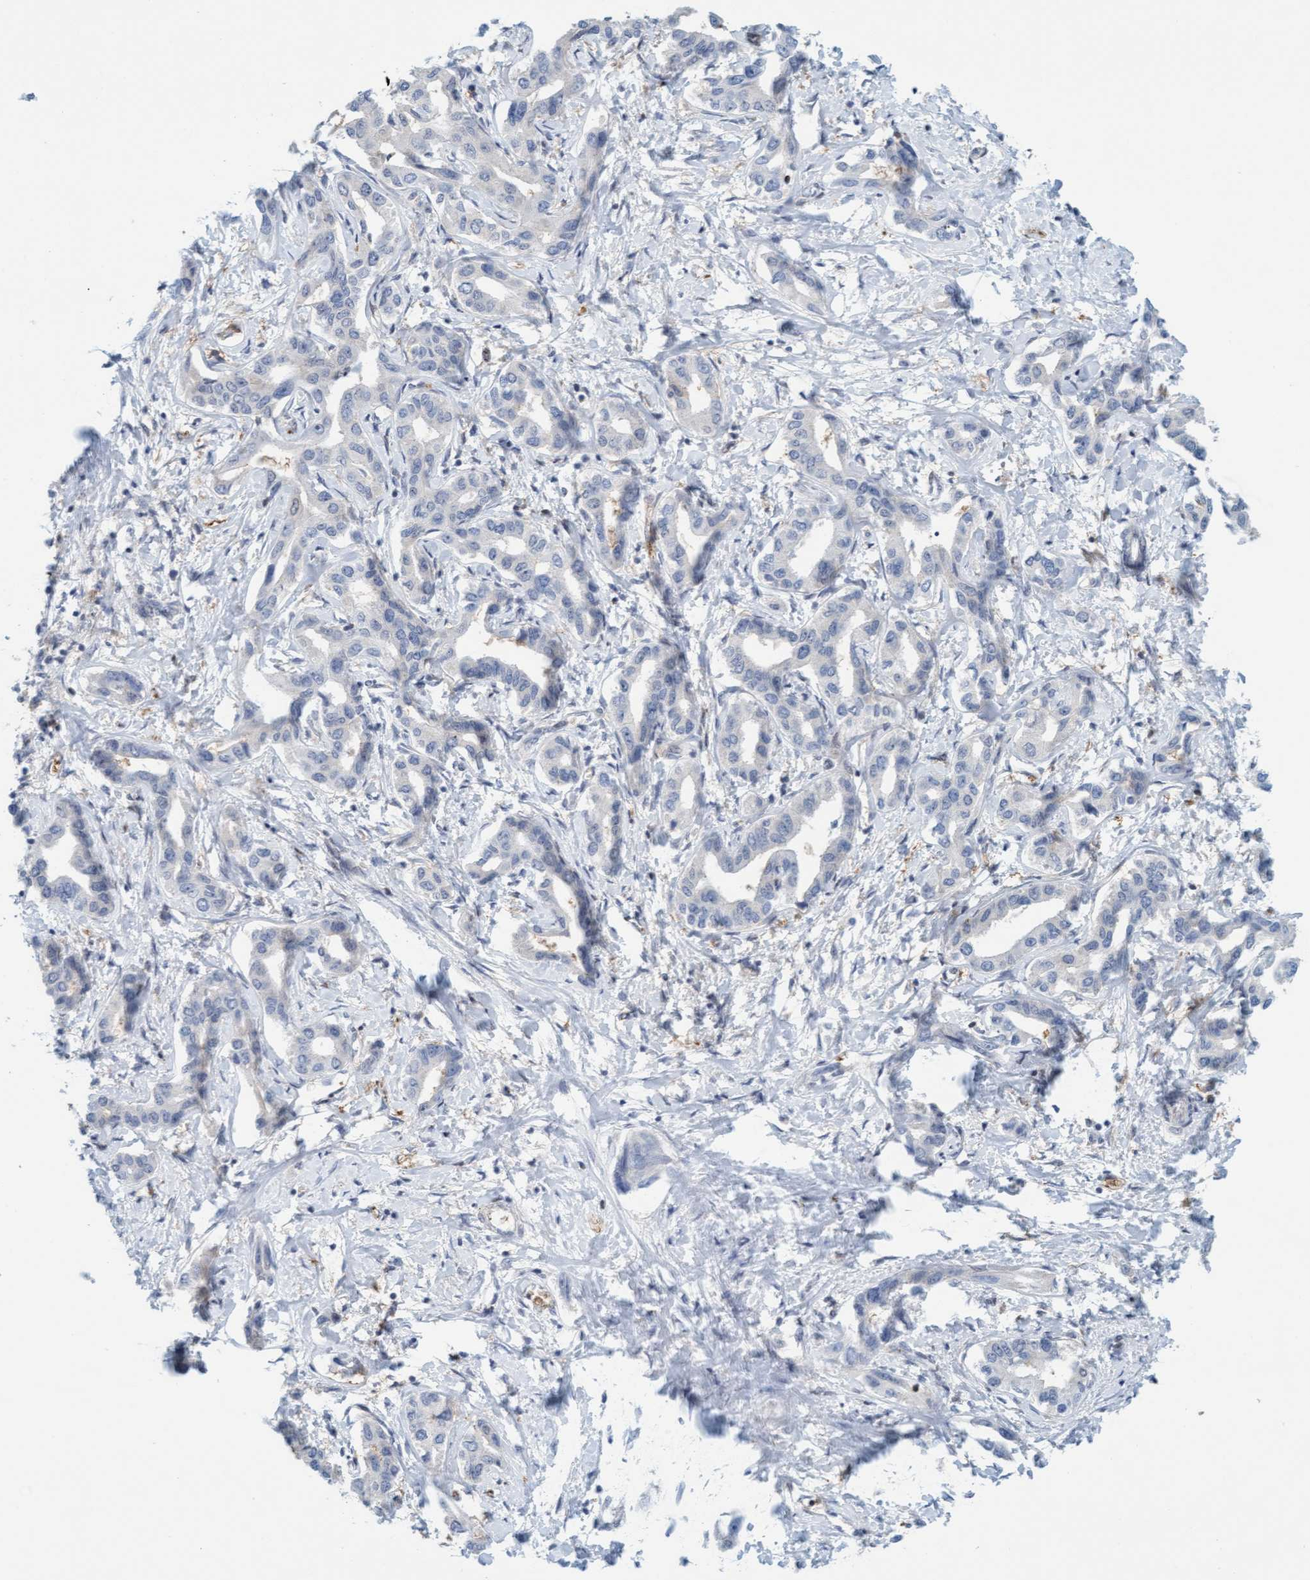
{"staining": {"intensity": "negative", "quantity": "none", "location": "none"}, "tissue": "liver cancer", "cell_type": "Tumor cells", "image_type": "cancer", "snomed": [{"axis": "morphology", "description": "Cholangiocarcinoma"}, {"axis": "topography", "description": "Liver"}], "caption": "Photomicrograph shows no protein expression in tumor cells of liver cholangiocarcinoma tissue.", "gene": "EIF4EBP1", "patient": {"sex": "male", "age": 59}}